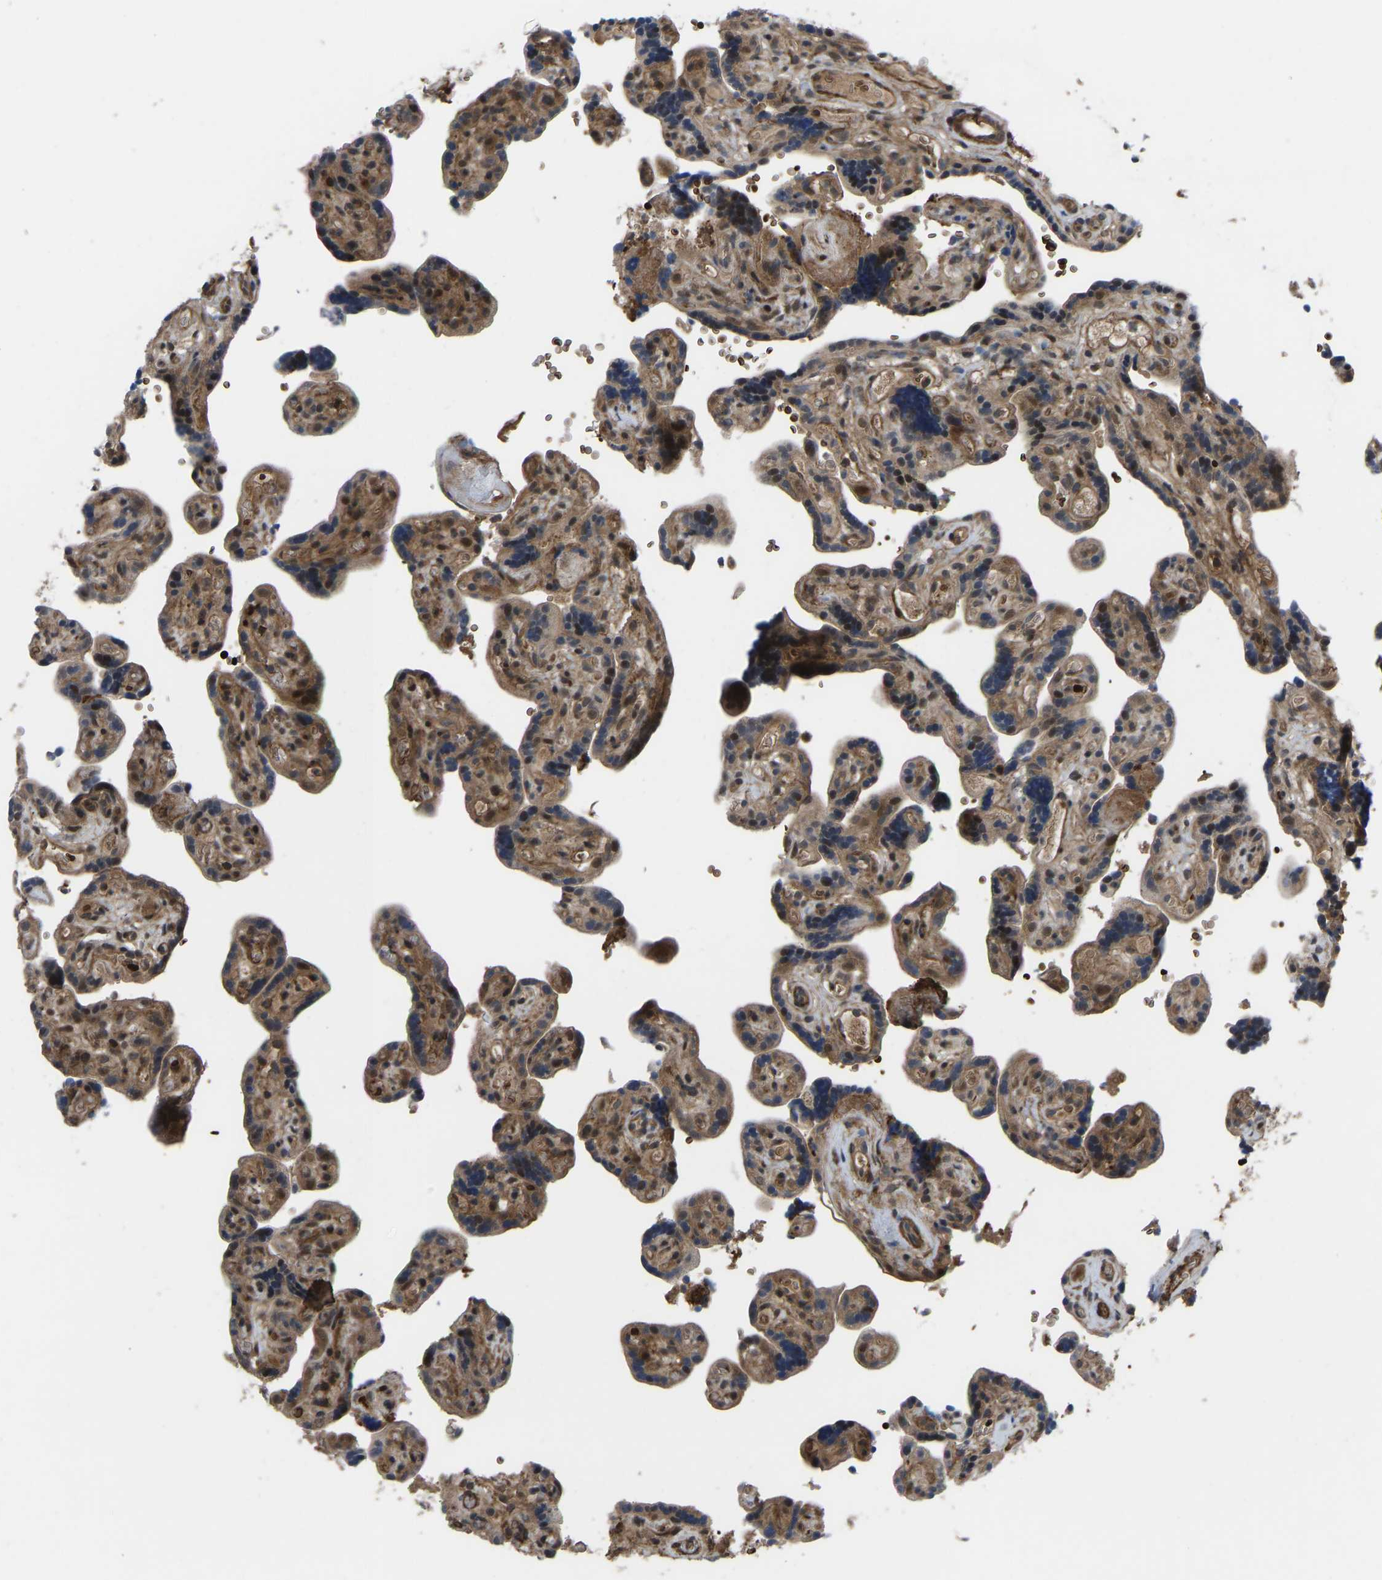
{"staining": {"intensity": "strong", "quantity": ">75%", "location": "cytoplasmic/membranous,nuclear"}, "tissue": "placenta", "cell_type": "Decidual cells", "image_type": "normal", "snomed": [{"axis": "morphology", "description": "Normal tissue, NOS"}, {"axis": "topography", "description": "Placenta"}], "caption": "A high amount of strong cytoplasmic/membranous,nuclear staining is appreciated in approximately >75% of decidual cells in unremarkable placenta. (Stains: DAB (3,3'-diaminobenzidine) in brown, nuclei in blue, Microscopy: brightfield microscopy at high magnification).", "gene": "CYP7B1", "patient": {"sex": "female", "age": 30}}